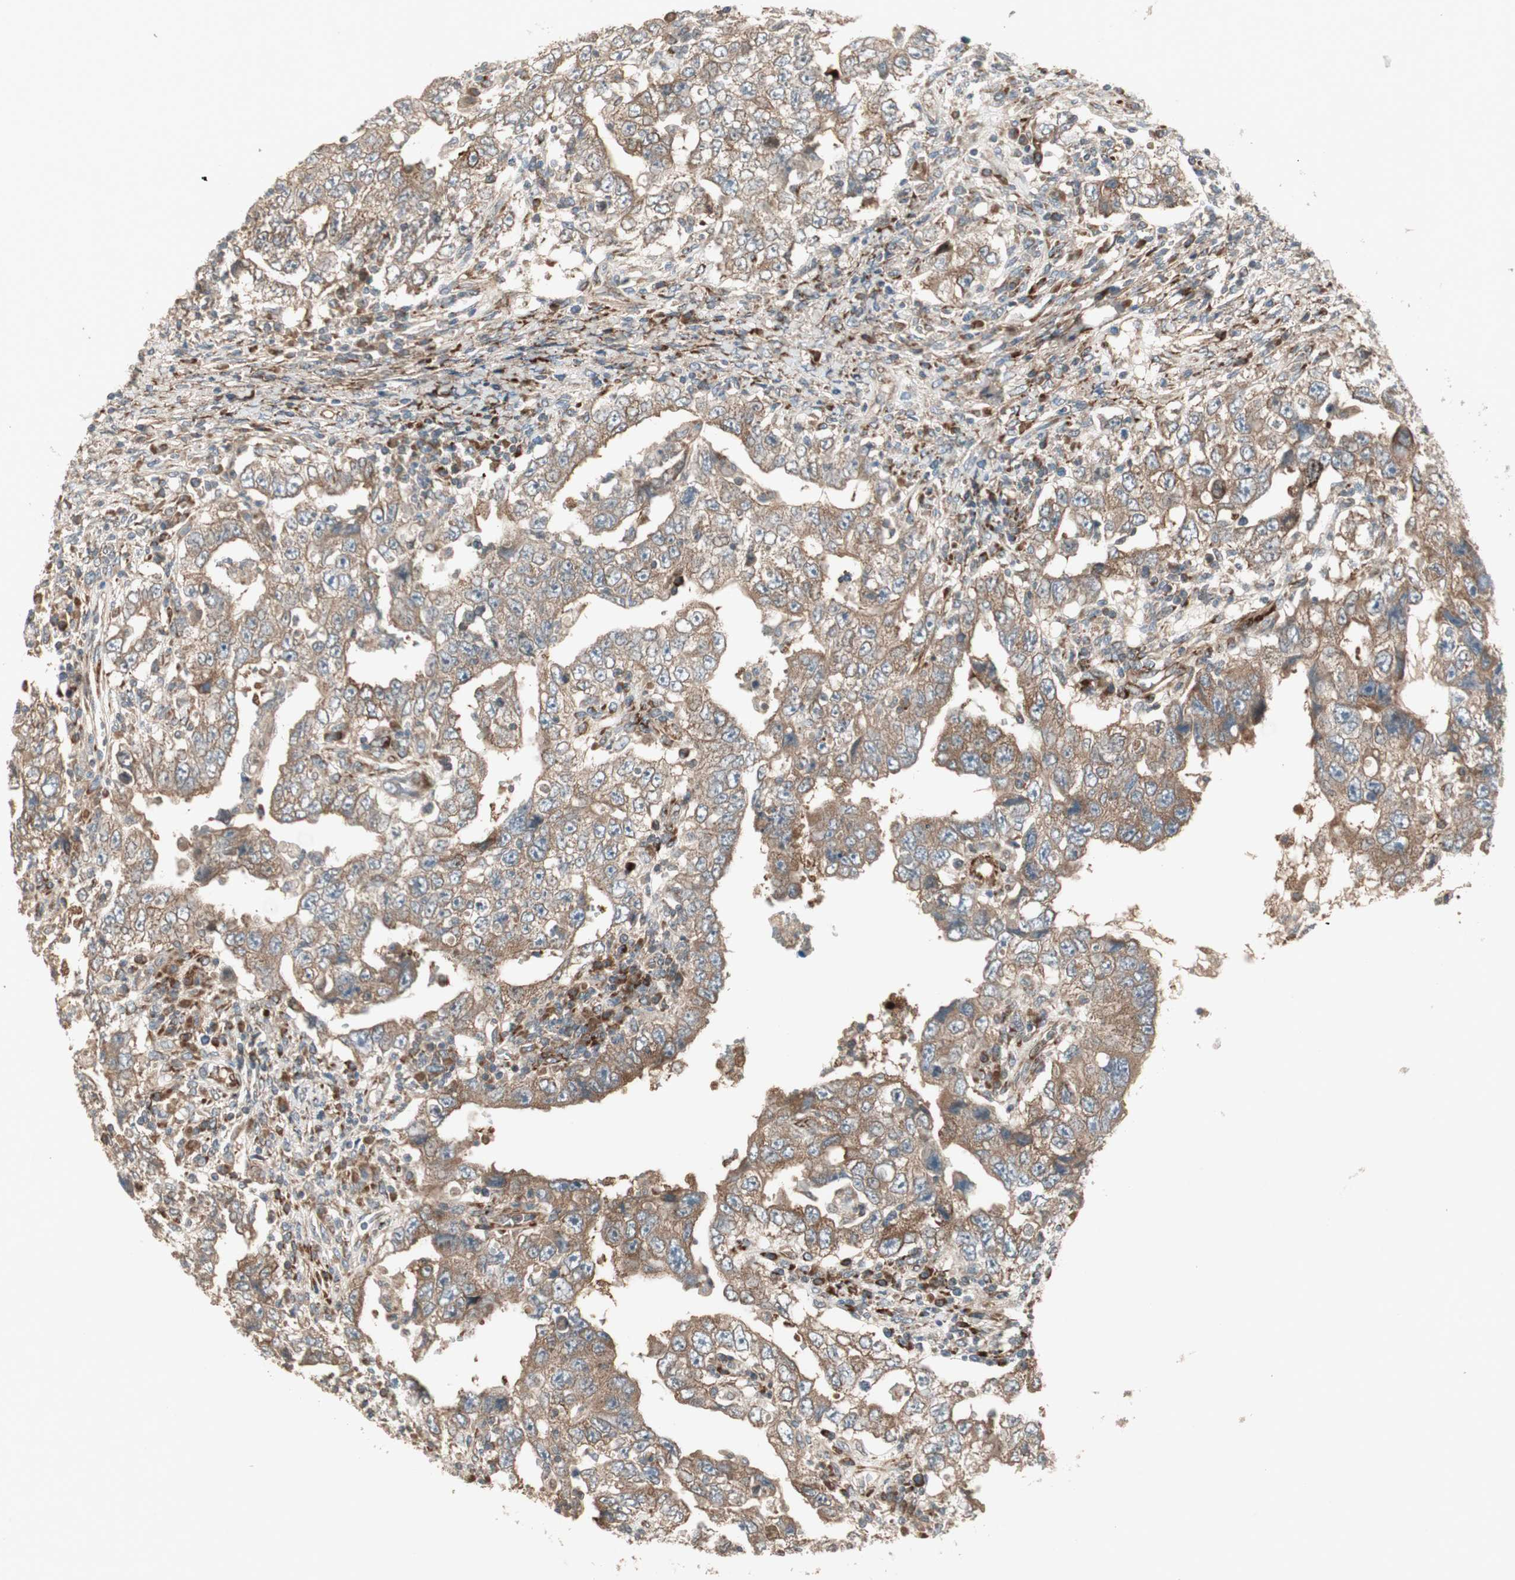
{"staining": {"intensity": "moderate", "quantity": ">75%", "location": "cytoplasmic/membranous"}, "tissue": "testis cancer", "cell_type": "Tumor cells", "image_type": "cancer", "snomed": [{"axis": "morphology", "description": "Carcinoma, Embryonal, NOS"}, {"axis": "topography", "description": "Testis"}], "caption": "The histopathology image shows immunohistochemical staining of embryonal carcinoma (testis). There is moderate cytoplasmic/membranous staining is present in approximately >75% of tumor cells.", "gene": "PPP2R5E", "patient": {"sex": "male", "age": 26}}